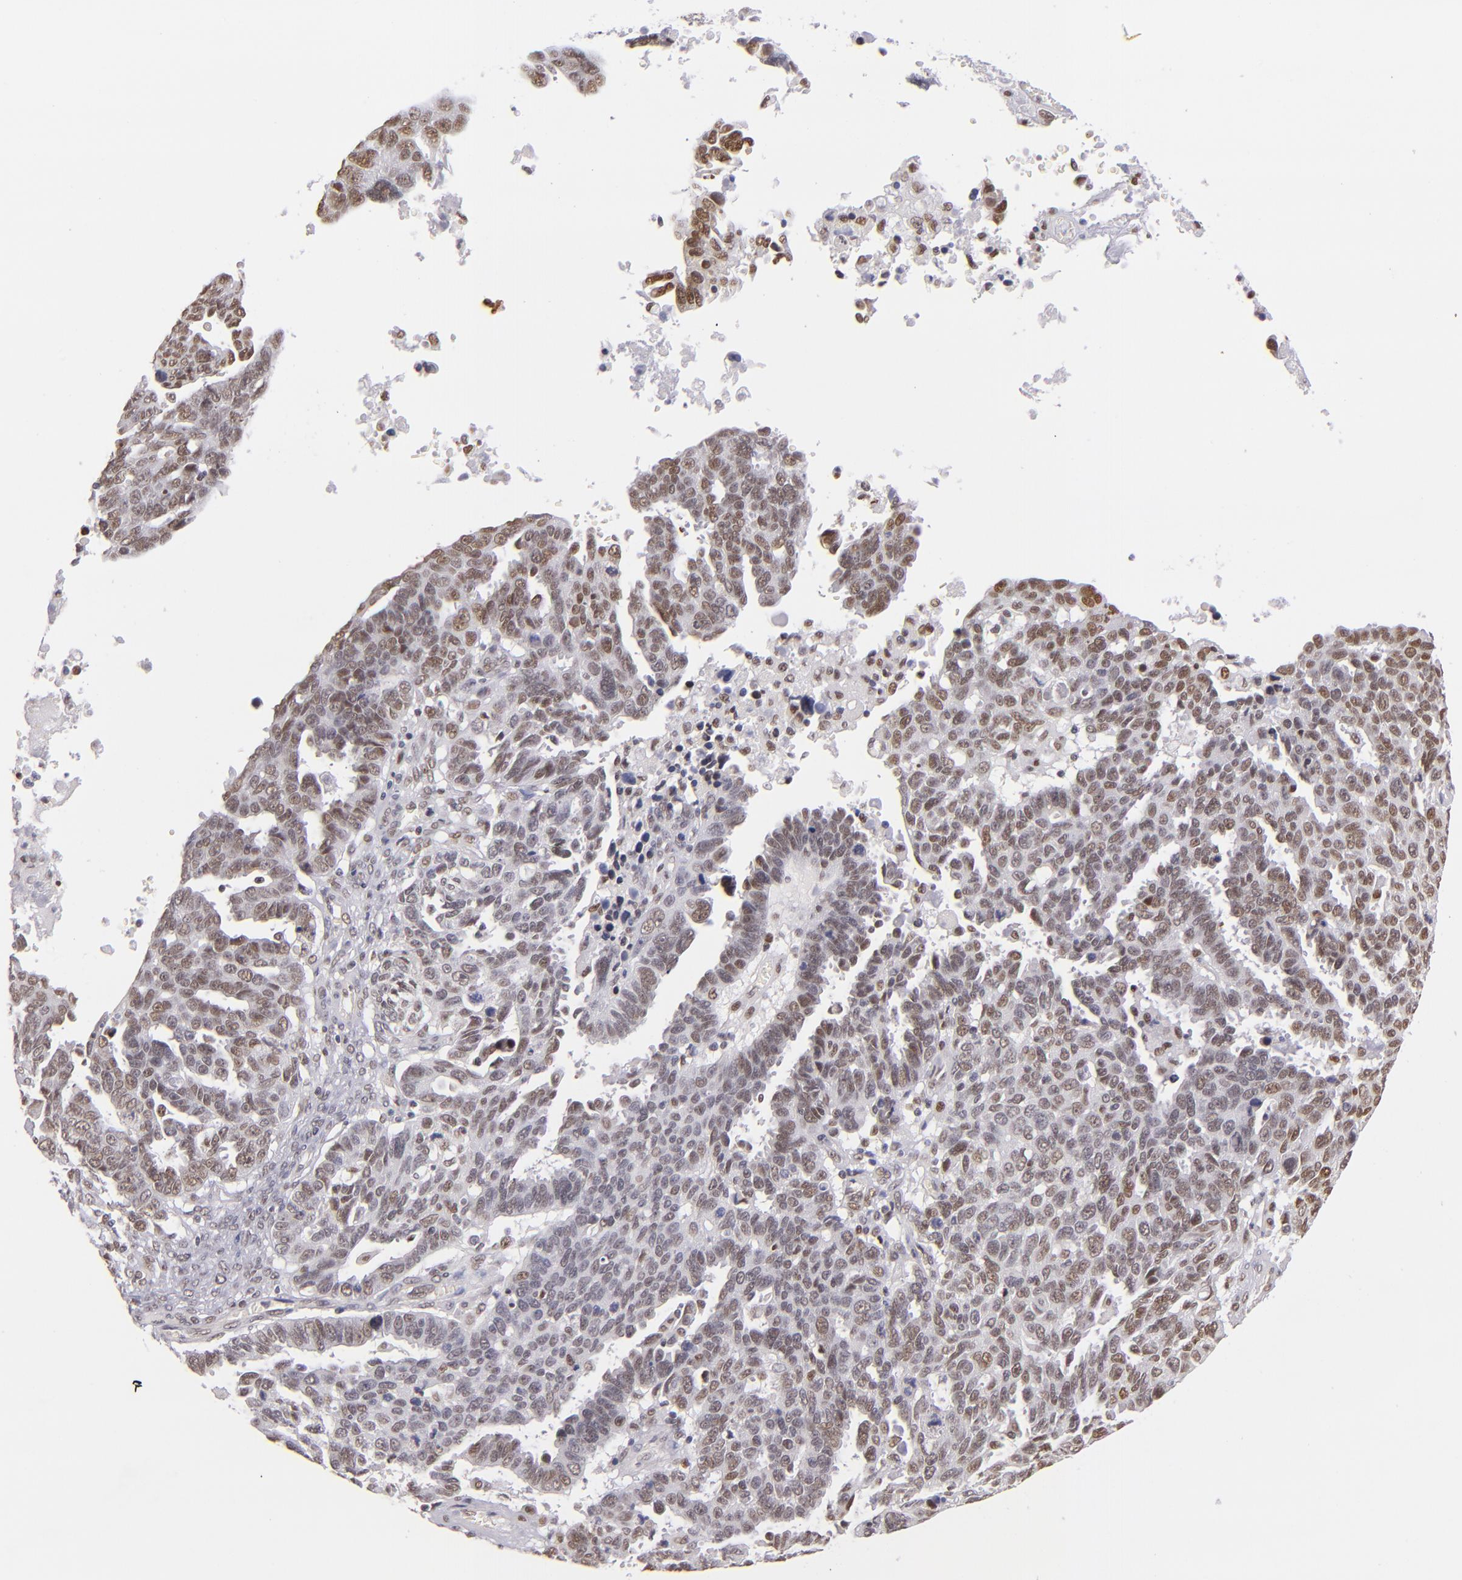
{"staining": {"intensity": "weak", "quantity": ">75%", "location": "nuclear"}, "tissue": "ovarian cancer", "cell_type": "Tumor cells", "image_type": "cancer", "snomed": [{"axis": "morphology", "description": "Carcinoma, endometroid"}, {"axis": "morphology", "description": "Cystadenocarcinoma, serous, NOS"}, {"axis": "topography", "description": "Ovary"}], "caption": "Serous cystadenocarcinoma (ovarian) was stained to show a protein in brown. There is low levels of weak nuclear staining in about >75% of tumor cells.", "gene": "NCOR2", "patient": {"sex": "female", "age": 45}}